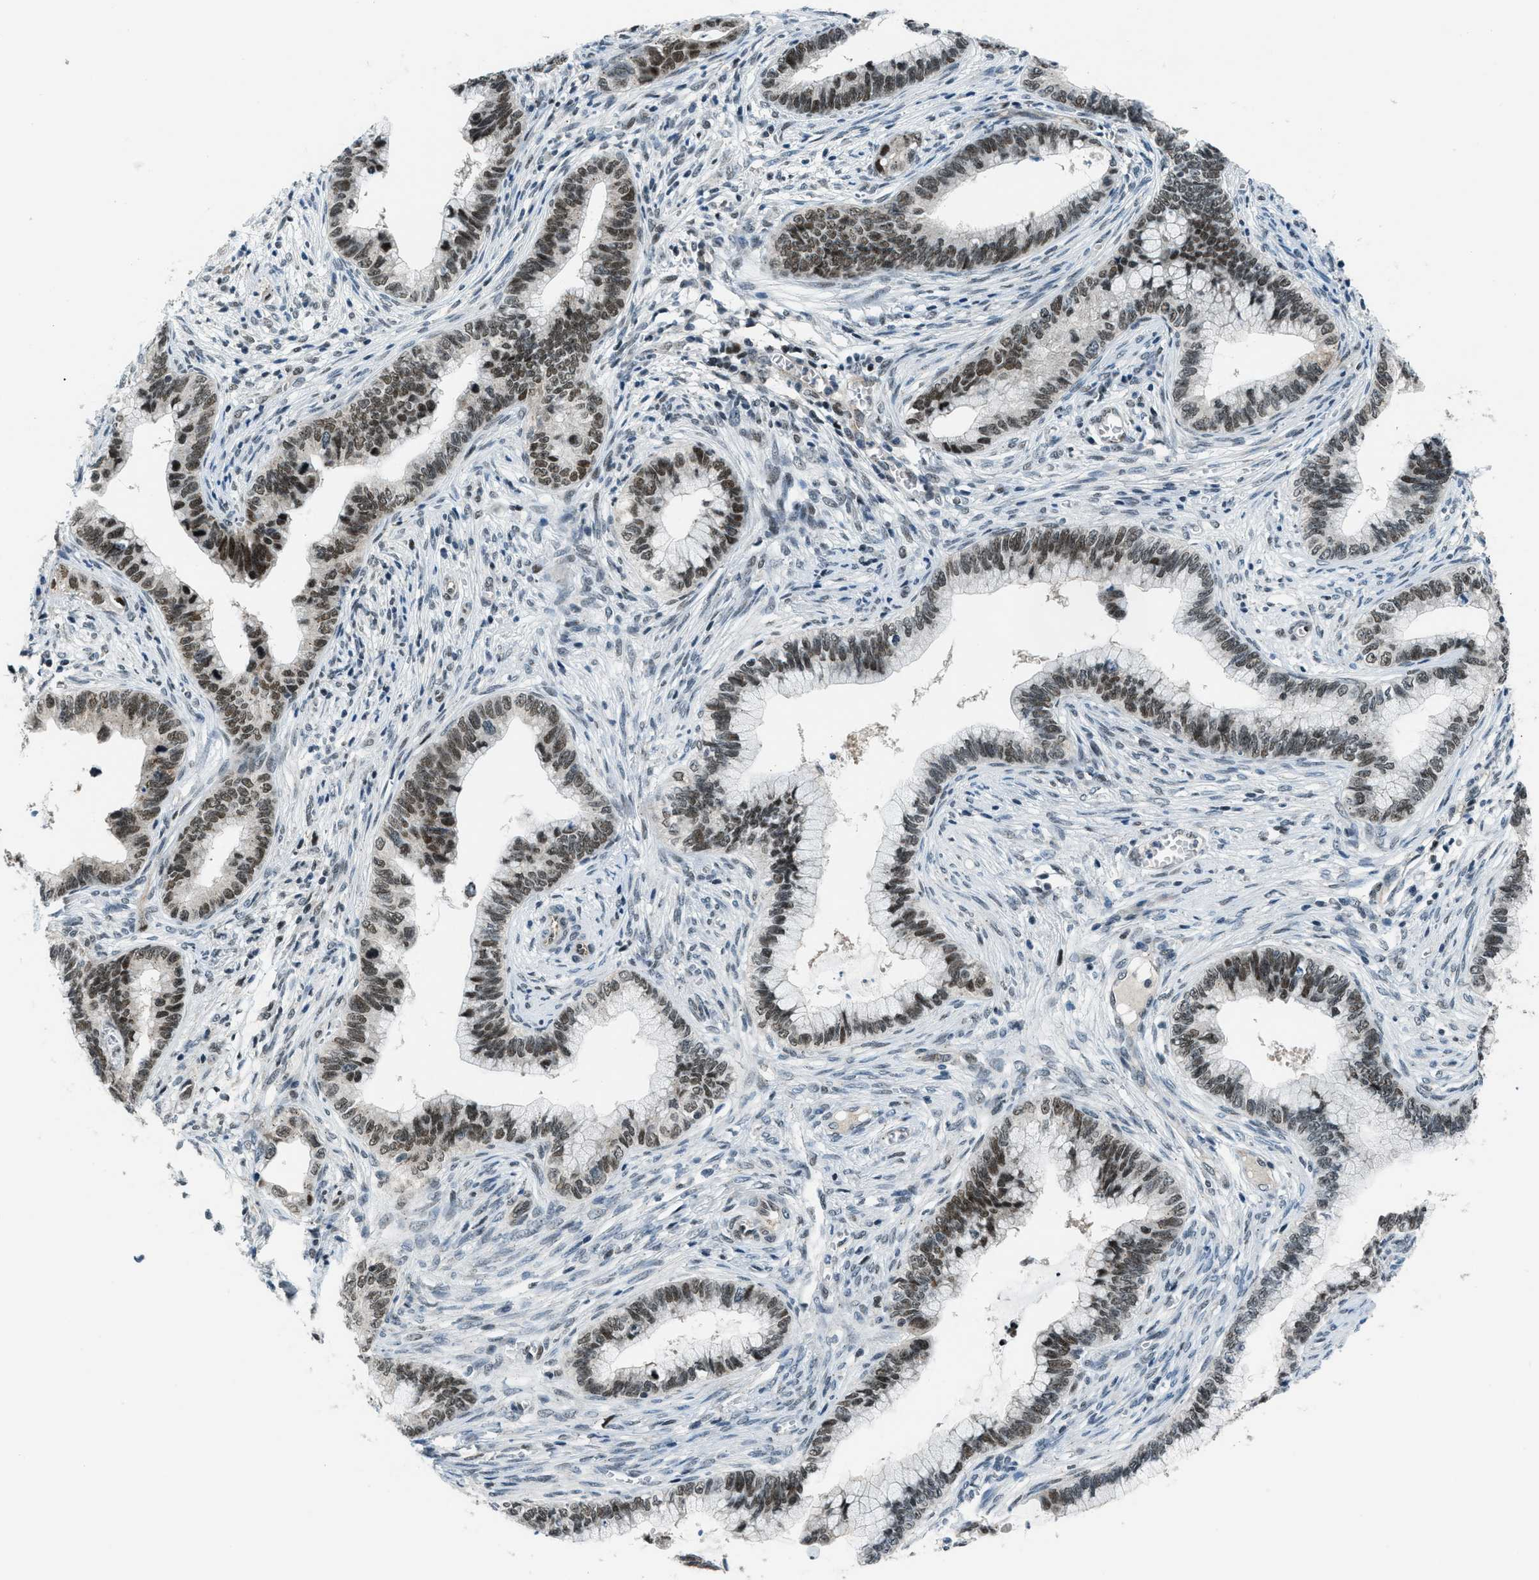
{"staining": {"intensity": "moderate", "quantity": ">75%", "location": "nuclear"}, "tissue": "cervical cancer", "cell_type": "Tumor cells", "image_type": "cancer", "snomed": [{"axis": "morphology", "description": "Adenocarcinoma, NOS"}, {"axis": "topography", "description": "Cervix"}], "caption": "IHC of cervical cancer demonstrates medium levels of moderate nuclear expression in about >75% of tumor cells.", "gene": "KLF6", "patient": {"sex": "female", "age": 44}}